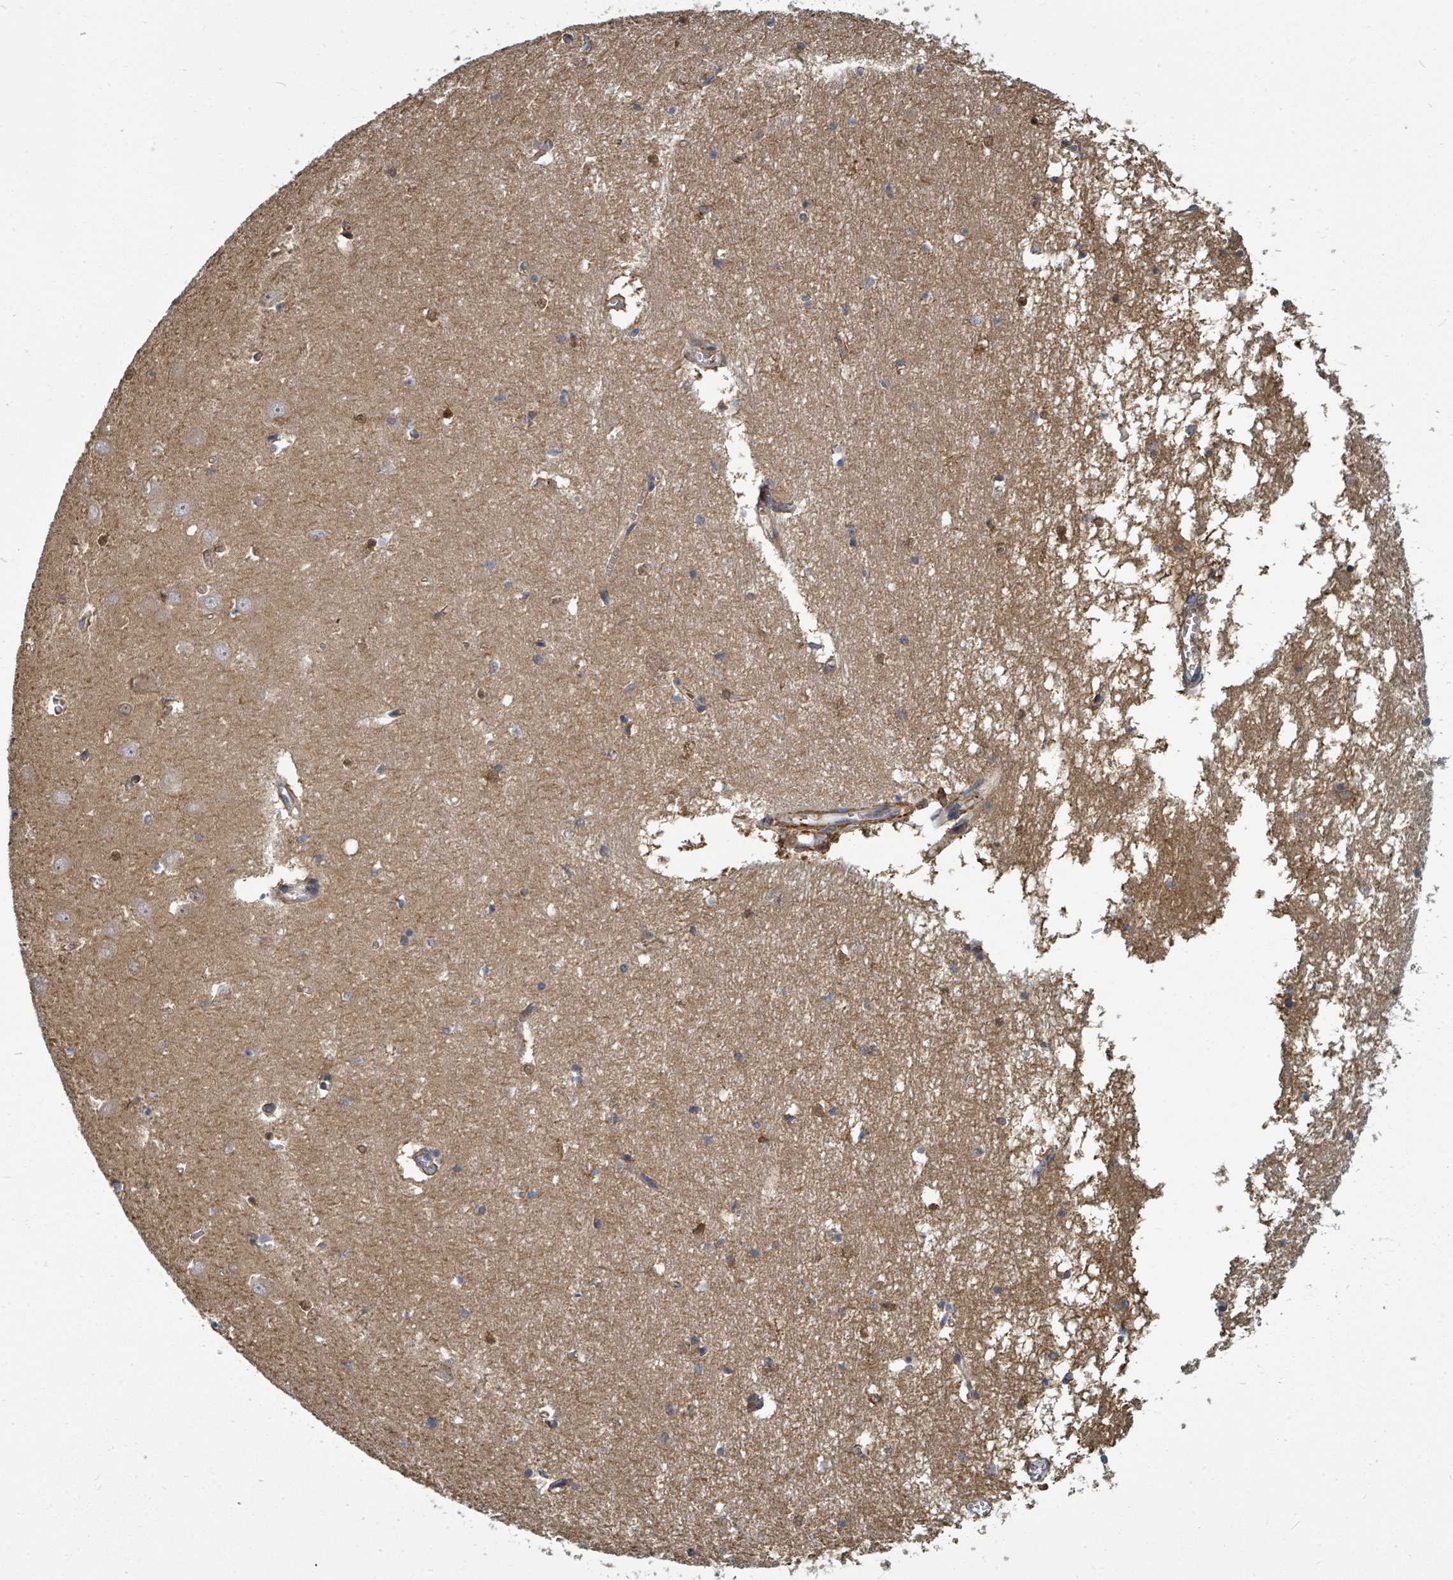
{"staining": {"intensity": "weak", "quantity": "25%-75%", "location": "cytoplasmic/membranous"}, "tissue": "hippocampus", "cell_type": "Glial cells", "image_type": "normal", "snomed": [{"axis": "morphology", "description": "Normal tissue, NOS"}, {"axis": "topography", "description": "Hippocampus"}], "caption": "Immunohistochemistry (DAB) staining of normal human hippocampus shows weak cytoplasmic/membranous protein positivity in approximately 25%-75% of glial cells.", "gene": "TRDMT1", "patient": {"sex": "male", "age": 70}}